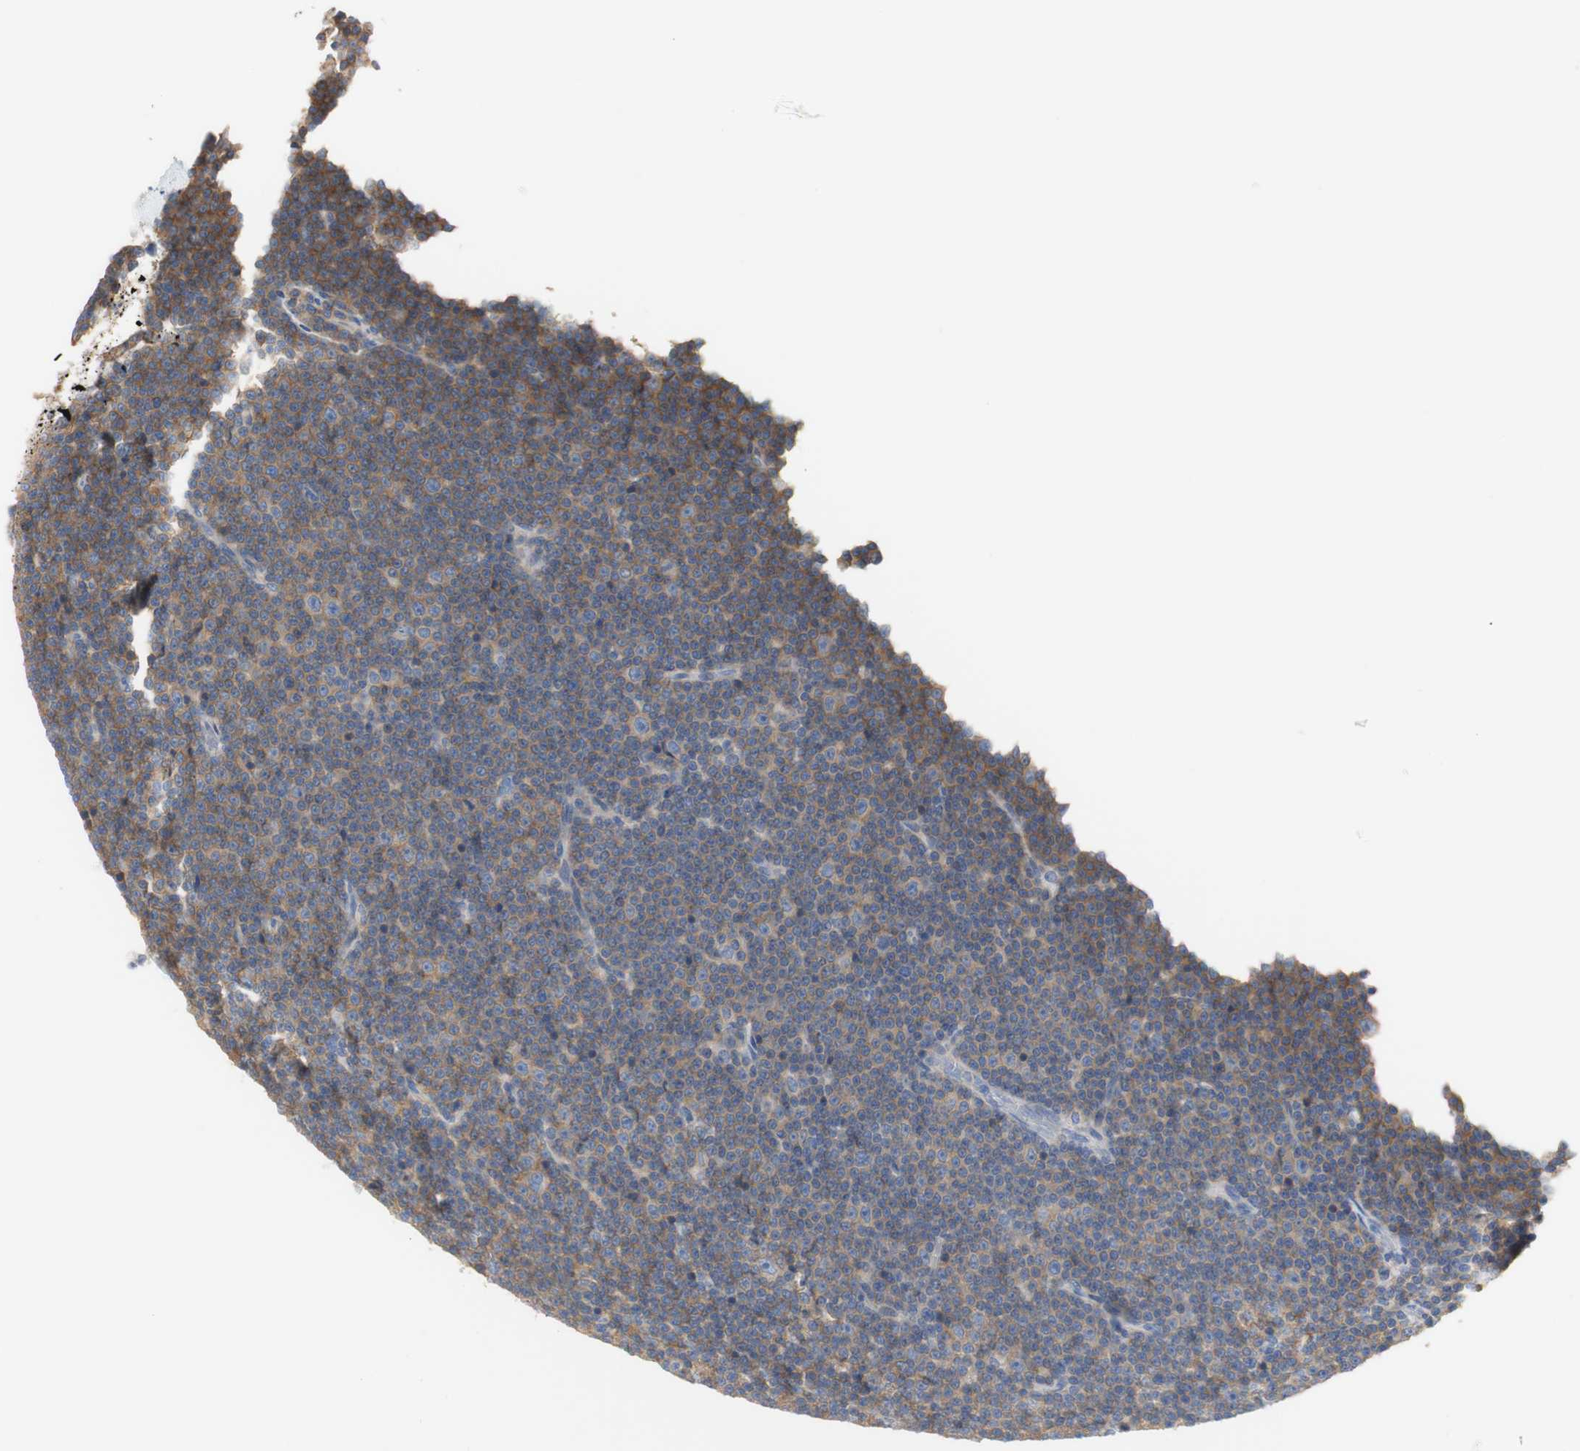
{"staining": {"intensity": "negative", "quantity": "none", "location": "none"}, "tissue": "lymphoma", "cell_type": "Tumor cells", "image_type": "cancer", "snomed": [{"axis": "morphology", "description": "Malignant lymphoma, non-Hodgkin's type, Low grade"}, {"axis": "topography", "description": "Lymph node"}], "caption": "Immunohistochemical staining of human low-grade malignant lymphoma, non-Hodgkin's type displays no significant positivity in tumor cells.", "gene": "ATP2B1", "patient": {"sex": "female", "age": 67}}